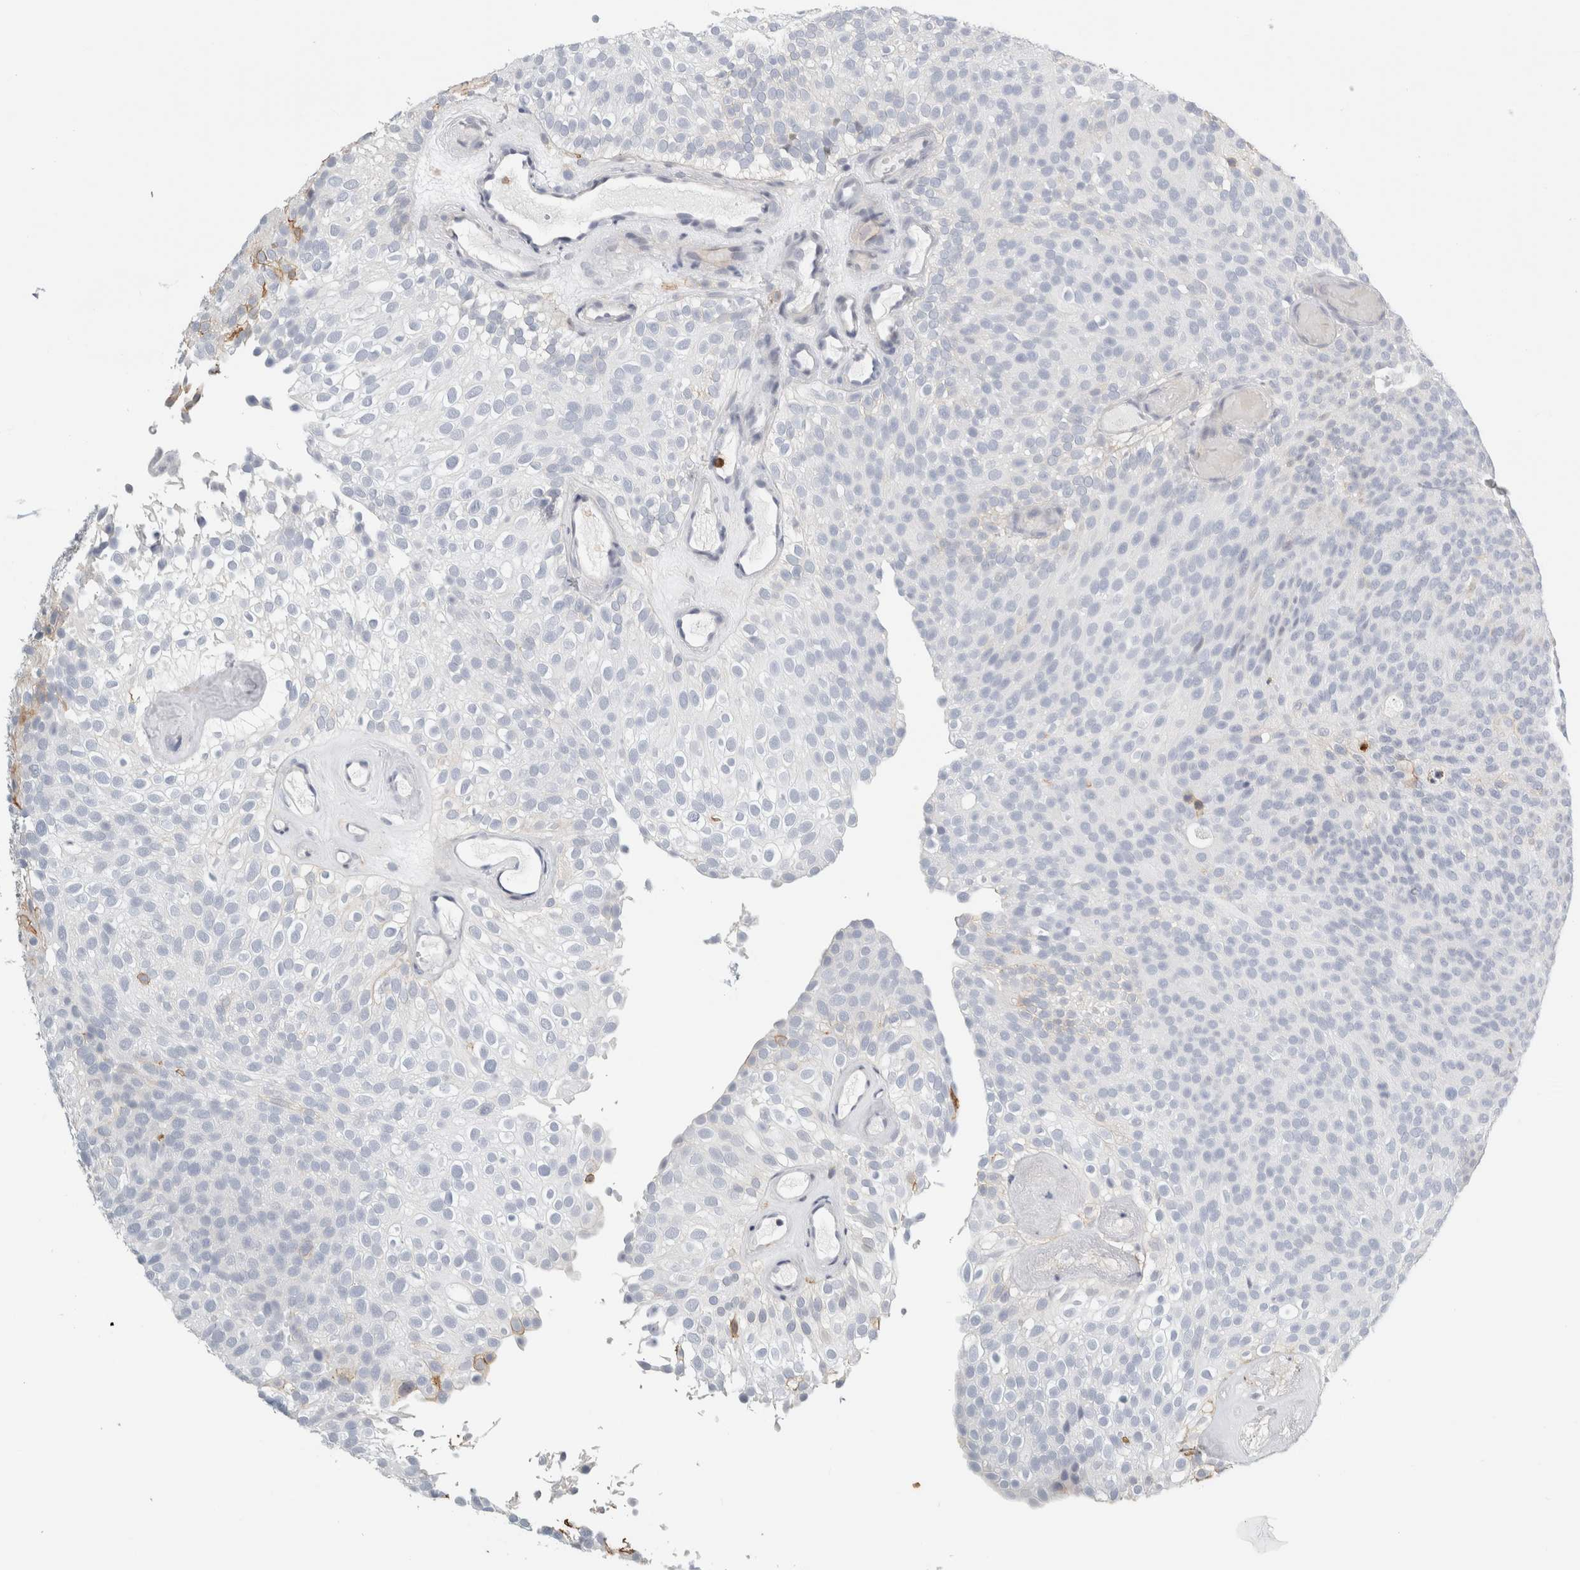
{"staining": {"intensity": "negative", "quantity": "none", "location": "none"}, "tissue": "urothelial cancer", "cell_type": "Tumor cells", "image_type": "cancer", "snomed": [{"axis": "morphology", "description": "Urothelial carcinoma, Low grade"}, {"axis": "topography", "description": "Urinary bladder"}], "caption": "Immunohistochemistry (IHC) of low-grade urothelial carcinoma demonstrates no positivity in tumor cells.", "gene": "P2RY2", "patient": {"sex": "male", "age": 78}}